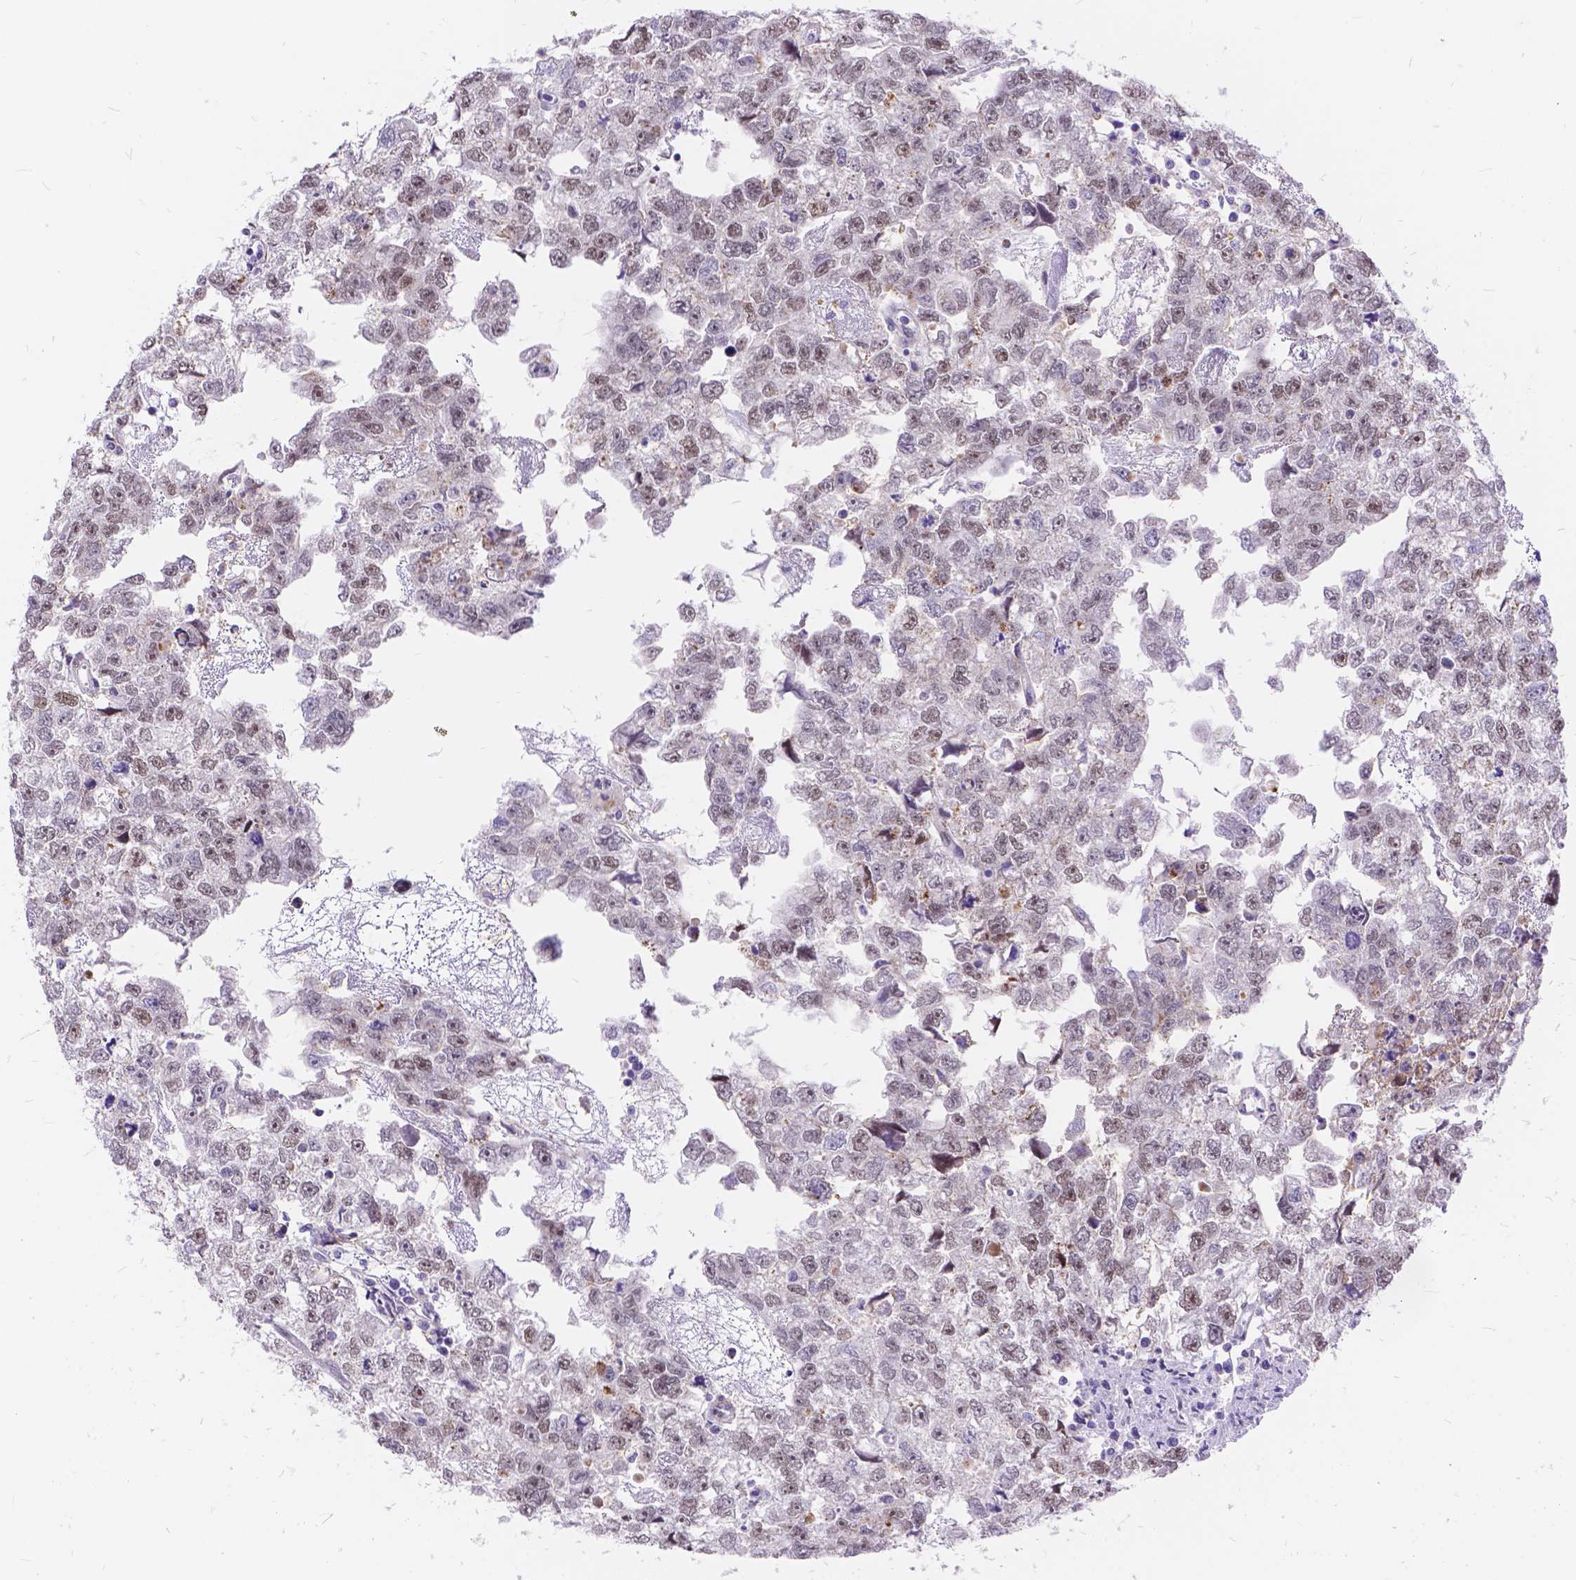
{"staining": {"intensity": "moderate", "quantity": "<25%", "location": "cytoplasmic/membranous"}, "tissue": "testis cancer", "cell_type": "Tumor cells", "image_type": "cancer", "snomed": [{"axis": "morphology", "description": "Carcinoma, Embryonal, NOS"}, {"axis": "morphology", "description": "Teratoma, malignant, NOS"}, {"axis": "topography", "description": "Testis"}], "caption": "Protein staining by immunohistochemistry displays moderate cytoplasmic/membranous staining in about <25% of tumor cells in testis cancer.", "gene": "MAN2C1", "patient": {"sex": "male", "age": 44}}